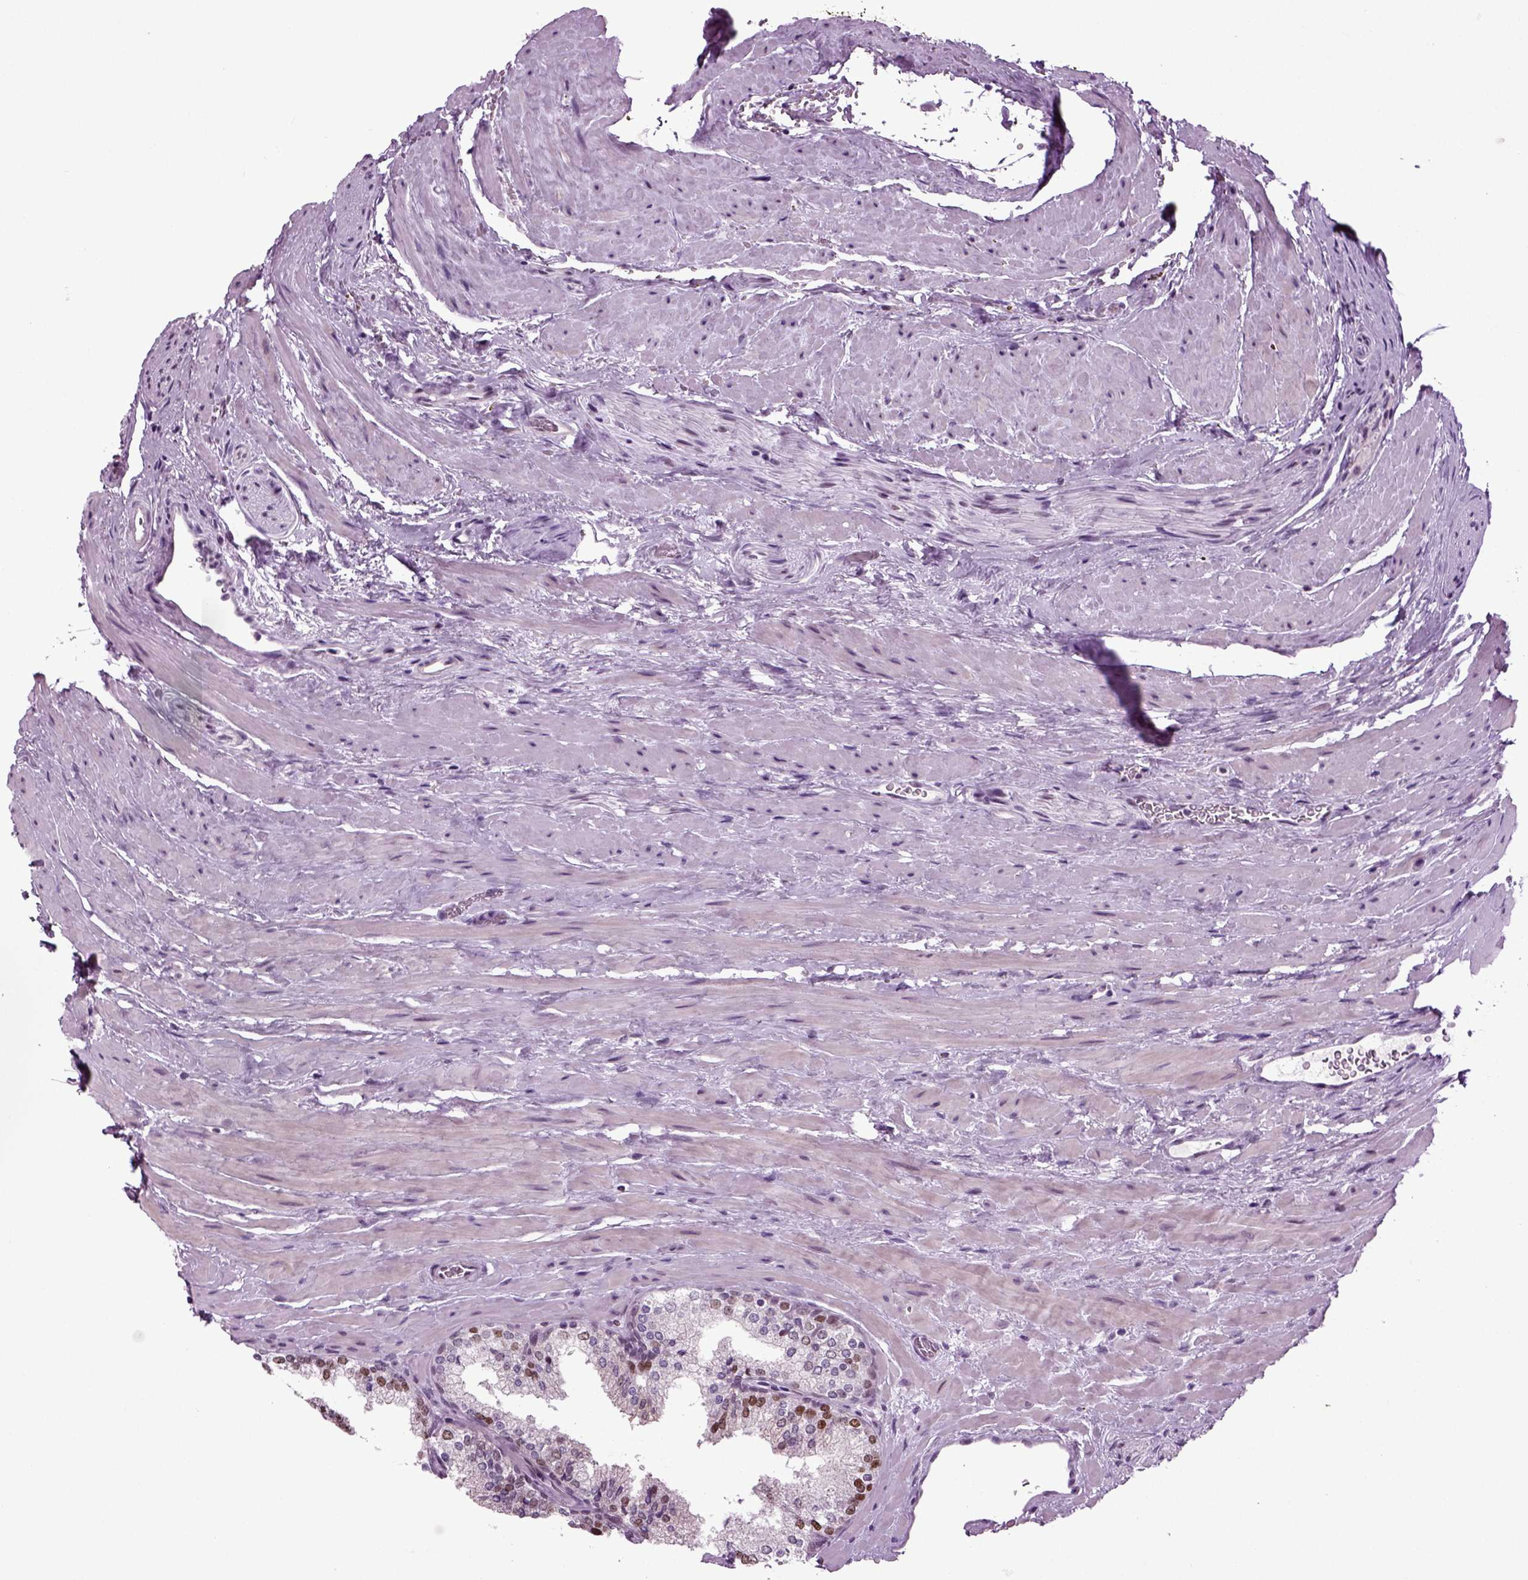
{"staining": {"intensity": "strong", "quantity": "<25%", "location": "nuclear"}, "tissue": "prostate cancer", "cell_type": "Tumor cells", "image_type": "cancer", "snomed": [{"axis": "morphology", "description": "Adenocarcinoma, NOS"}, {"axis": "morphology", "description": "Adenocarcinoma, High grade"}, {"axis": "topography", "description": "Prostate"}], "caption": "High-power microscopy captured an immunohistochemistry (IHC) image of prostate adenocarcinoma (high-grade), revealing strong nuclear staining in approximately <25% of tumor cells.", "gene": "RFX3", "patient": {"sex": "male", "age": 62}}